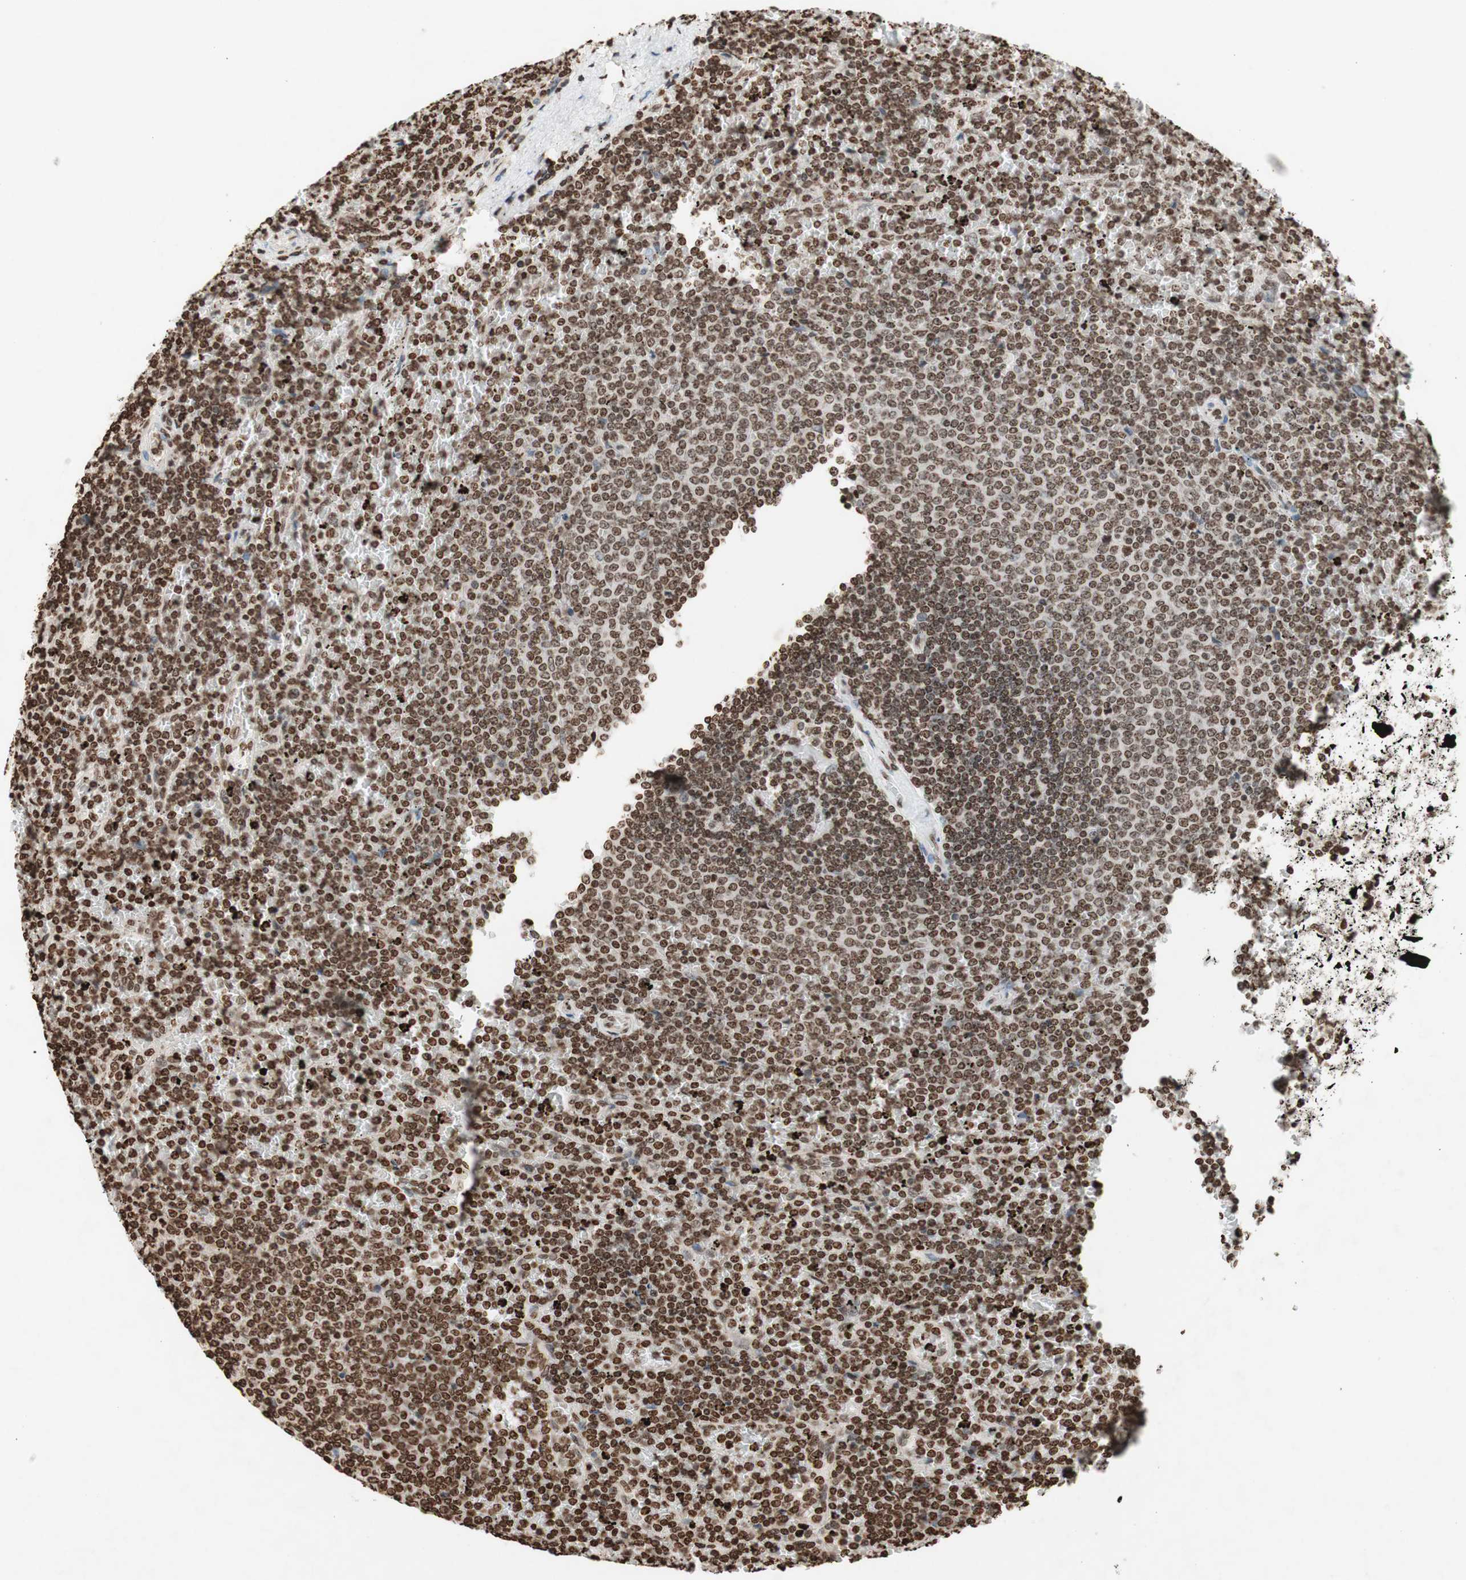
{"staining": {"intensity": "moderate", "quantity": ">75%", "location": "nuclear"}, "tissue": "lymphoma", "cell_type": "Tumor cells", "image_type": "cancer", "snomed": [{"axis": "morphology", "description": "Malignant lymphoma, non-Hodgkin's type, Low grade"}, {"axis": "topography", "description": "Spleen"}], "caption": "Protein analysis of low-grade malignant lymphoma, non-Hodgkin's type tissue demonstrates moderate nuclear positivity in approximately >75% of tumor cells. (DAB IHC with brightfield microscopy, high magnification).", "gene": "NCOA3", "patient": {"sex": "female", "age": 77}}